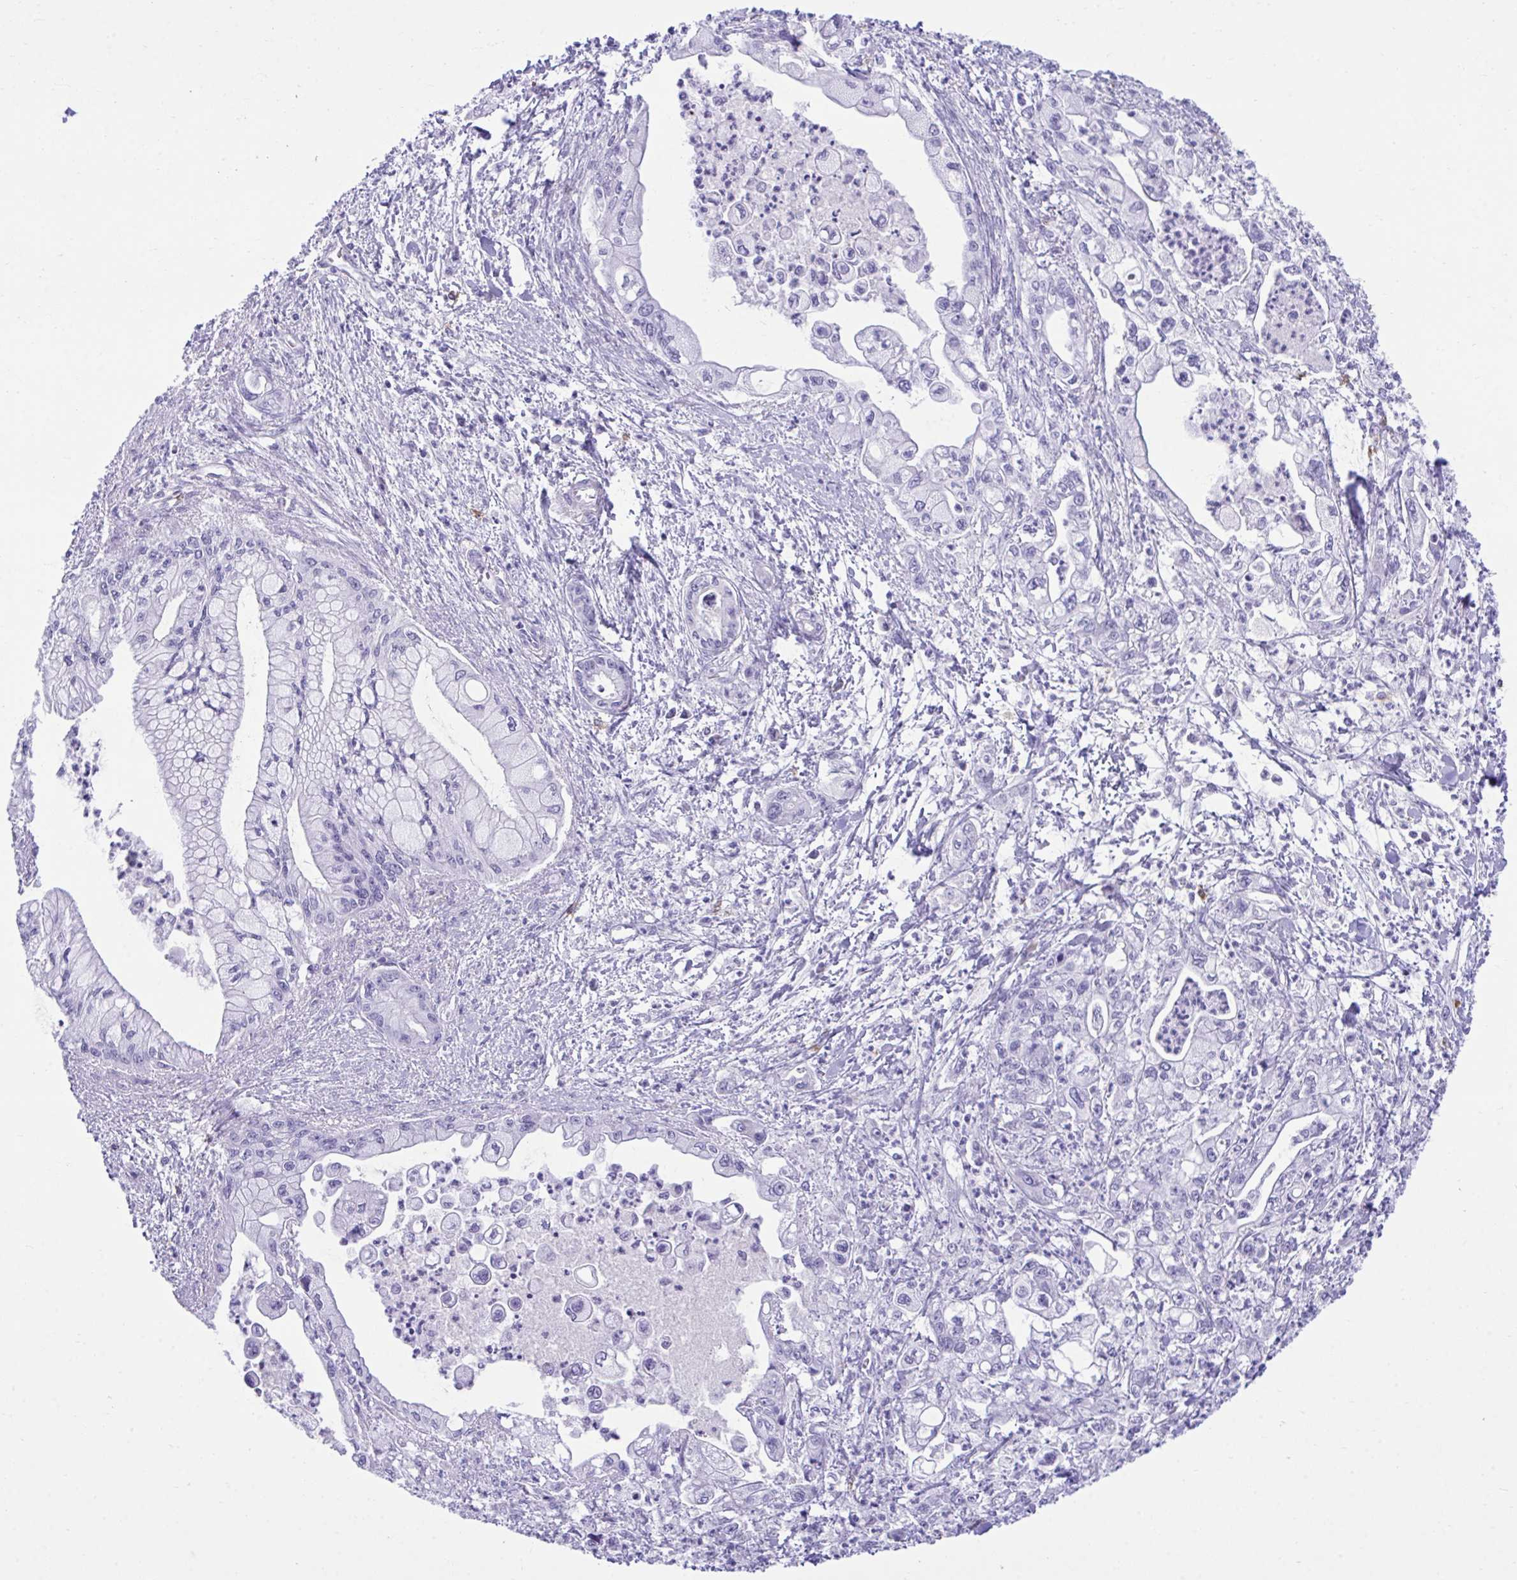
{"staining": {"intensity": "negative", "quantity": "none", "location": "none"}, "tissue": "pancreatic cancer", "cell_type": "Tumor cells", "image_type": "cancer", "snomed": [{"axis": "morphology", "description": "Adenocarcinoma, NOS"}, {"axis": "topography", "description": "Pancreas"}], "caption": "Pancreatic cancer (adenocarcinoma) was stained to show a protein in brown. There is no significant staining in tumor cells.", "gene": "MED9", "patient": {"sex": "male", "age": 61}}